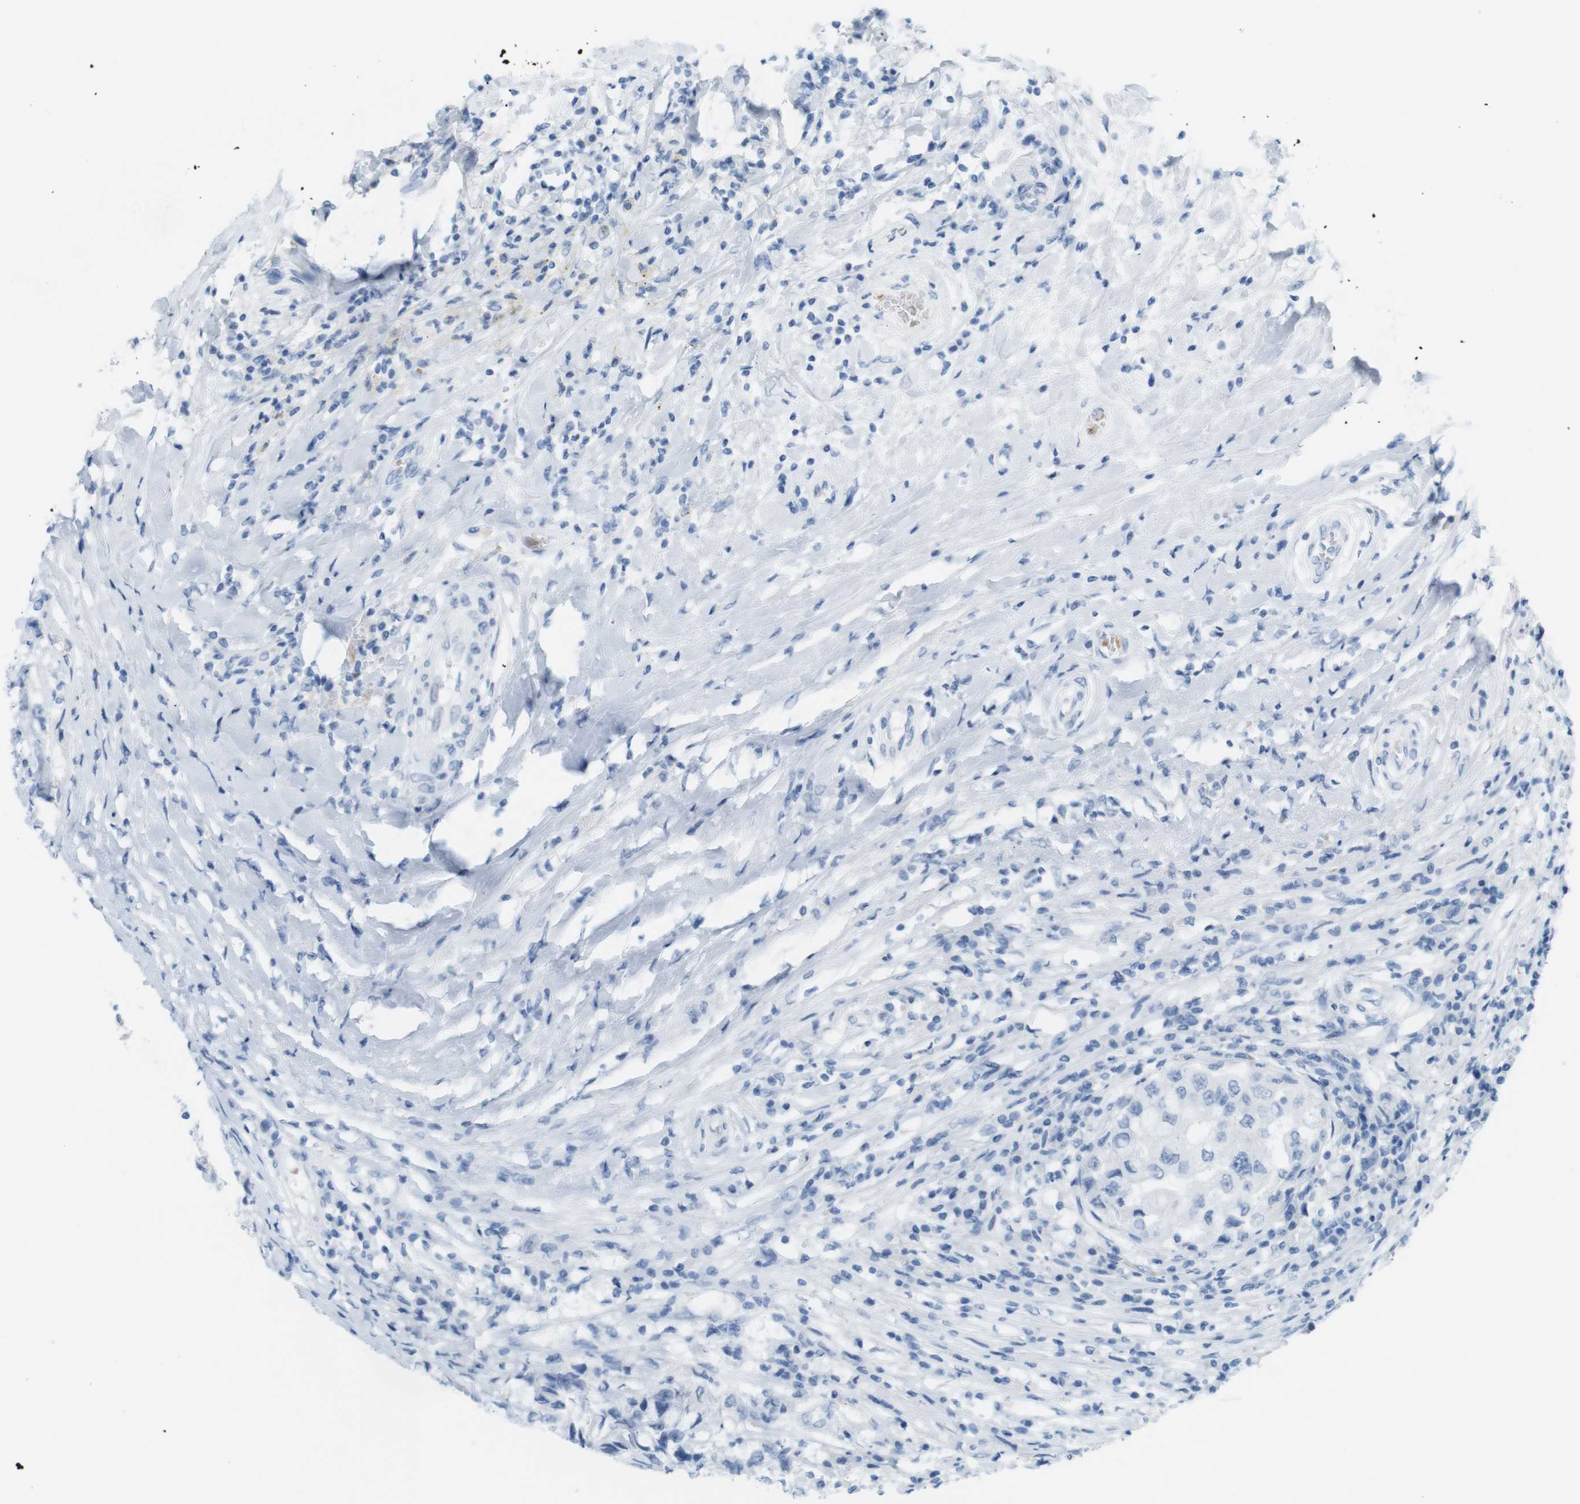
{"staining": {"intensity": "negative", "quantity": "none", "location": "none"}, "tissue": "breast cancer", "cell_type": "Tumor cells", "image_type": "cancer", "snomed": [{"axis": "morphology", "description": "Duct carcinoma"}, {"axis": "topography", "description": "Breast"}], "caption": "Breast cancer was stained to show a protein in brown. There is no significant expression in tumor cells.", "gene": "TNNT2", "patient": {"sex": "female", "age": 27}}